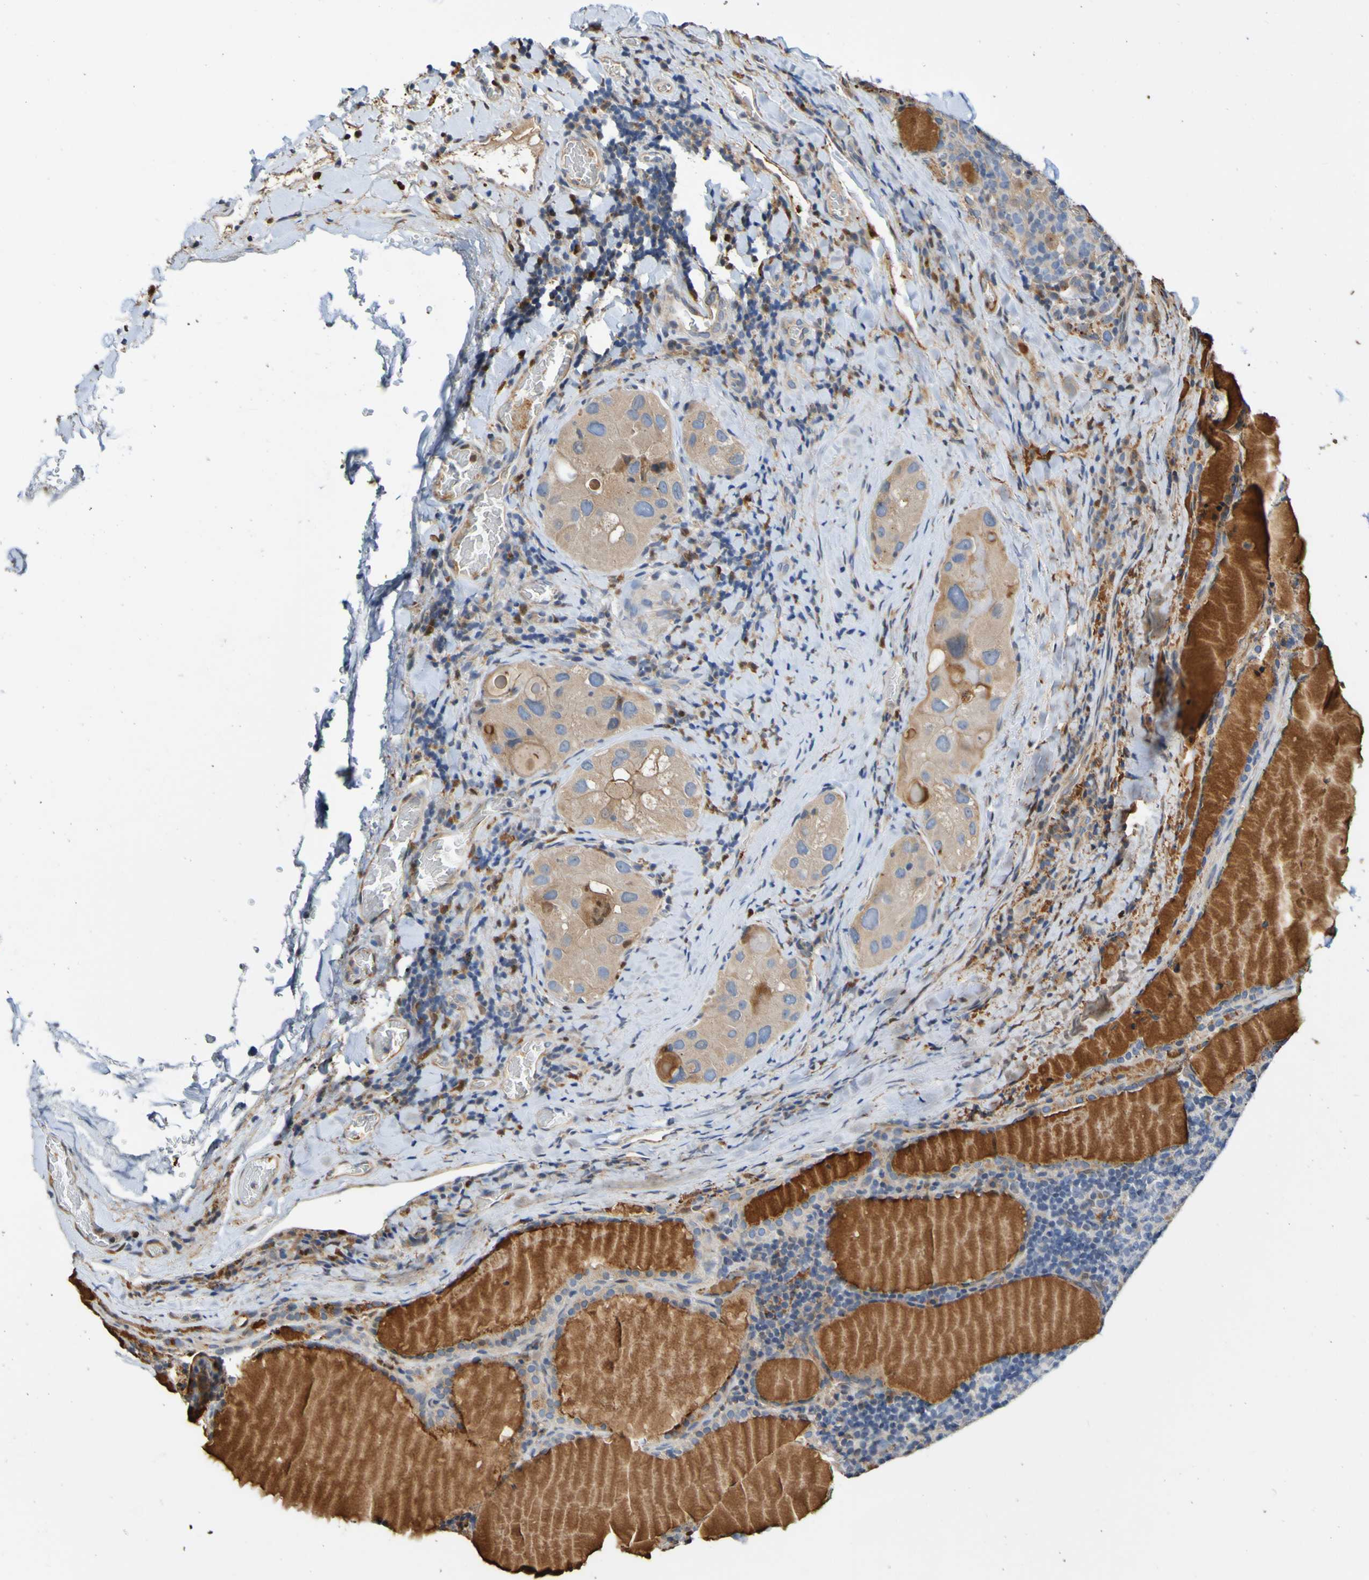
{"staining": {"intensity": "moderate", "quantity": ">75%", "location": "cytoplasmic/membranous"}, "tissue": "thyroid cancer", "cell_type": "Tumor cells", "image_type": "cancer", "snomed": [{"axis": "morphology", "description": "Papillary adenocarcinoma, NOS"}, {"axis": "topography", "description": "Thyroid gland"}], "caption": "This image shows immunohistochemistry staining of human papillary adenocarcinoma (thyroid), with medium moderate cytoplasmic/membranous expression in approximately >75% of tumor cells.", "gene": "METAP2", "patient": {"sex": "female", "age": 42}}